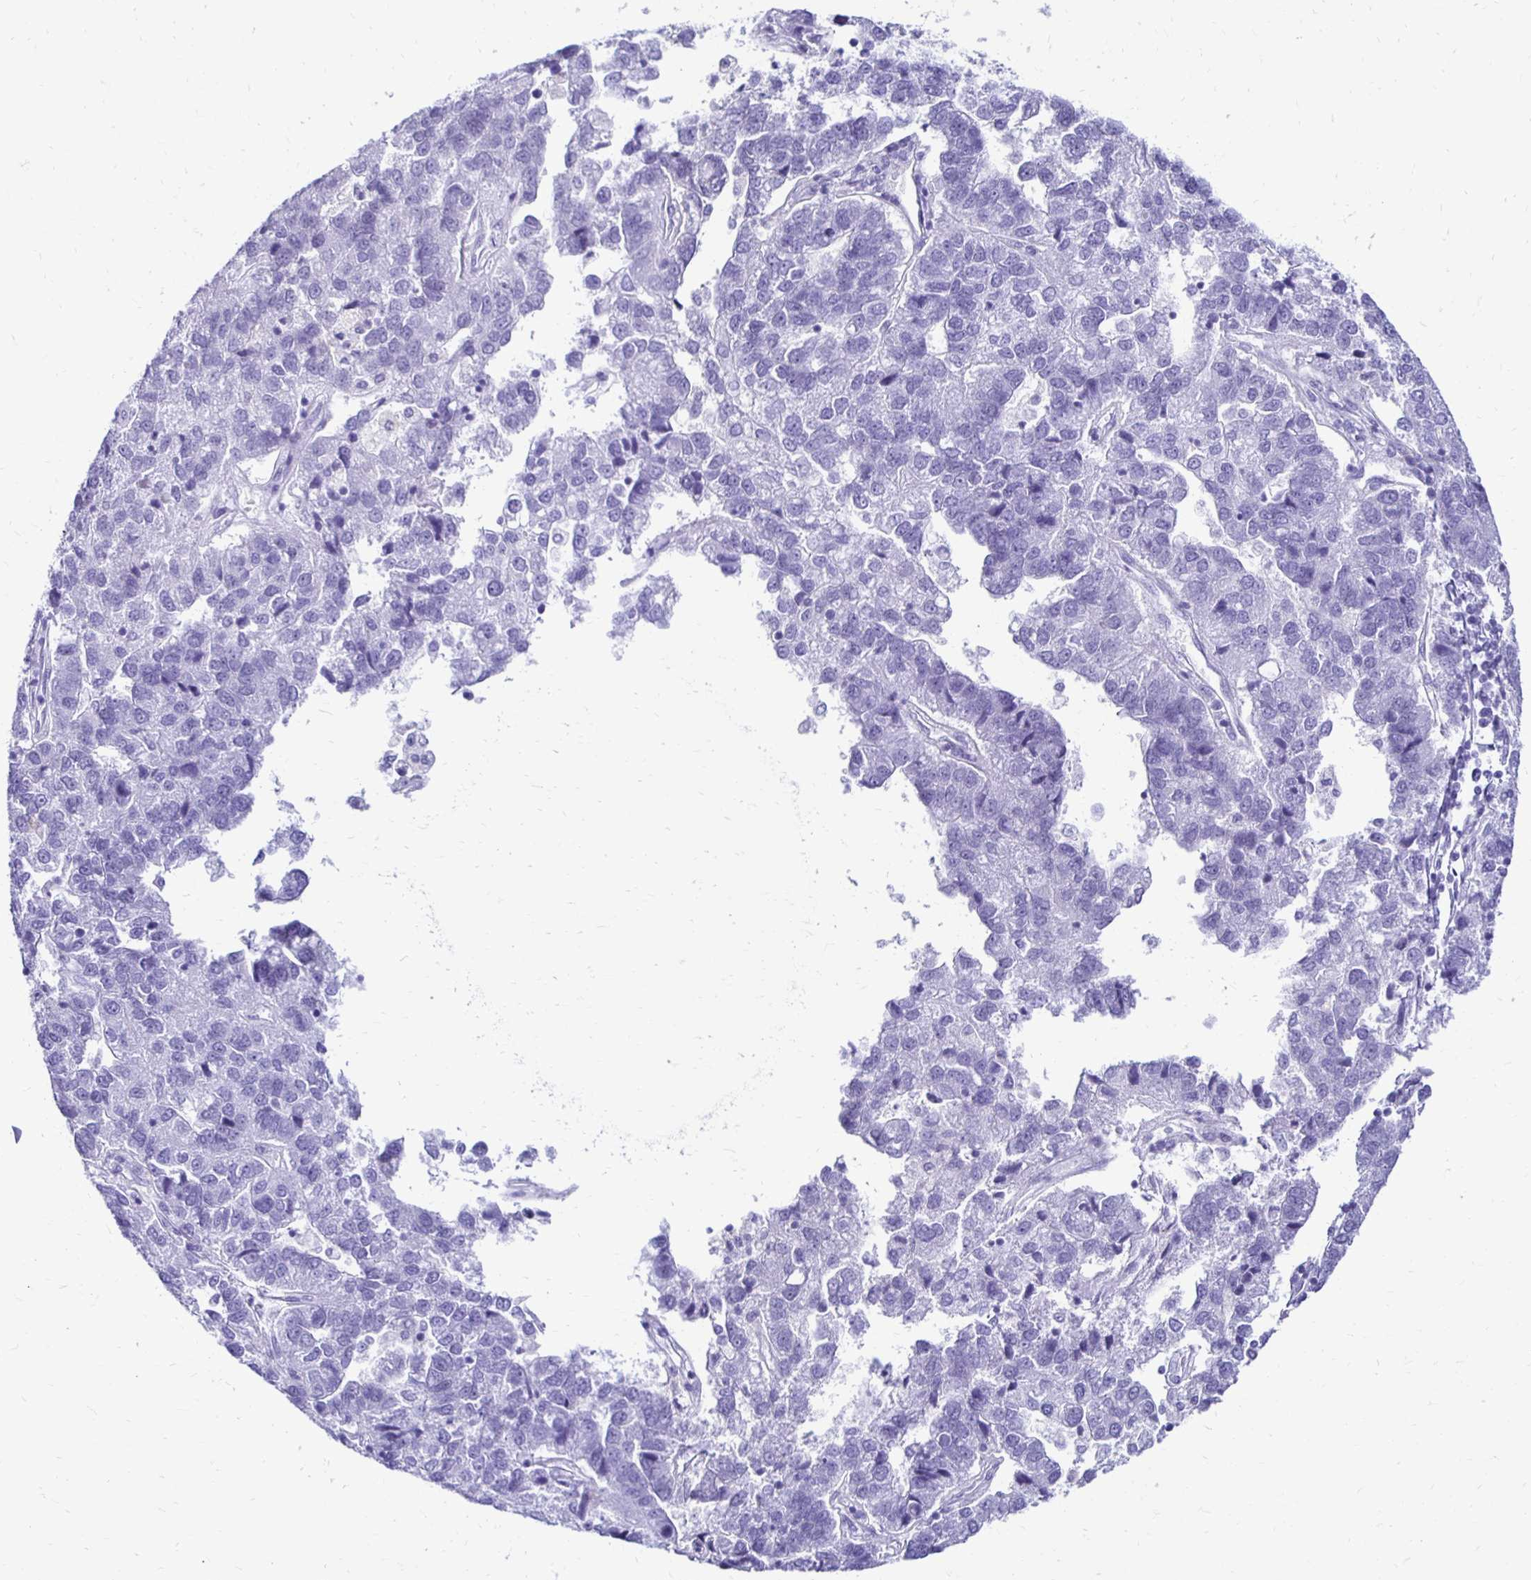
{"staining": {"intensity": "negative", "quantity": "none", "location": "none"}, "tissue": "pancreatic cancer", "cell_type": "Tumor cells", "image_type": "cancer", "snomed": [{"axis": "morphology", "description": "Adenocarcinoma, NOS"}, {"axis": "topography", "description": "Pancreas"}], "caption": "This is an immunohistochemistry (IHC) image of human adenocarcinoma (pancreatic). There is no positivity in tumor cells.", "gene": "CST5", "patient": {"sex": "female", "age": 61}}